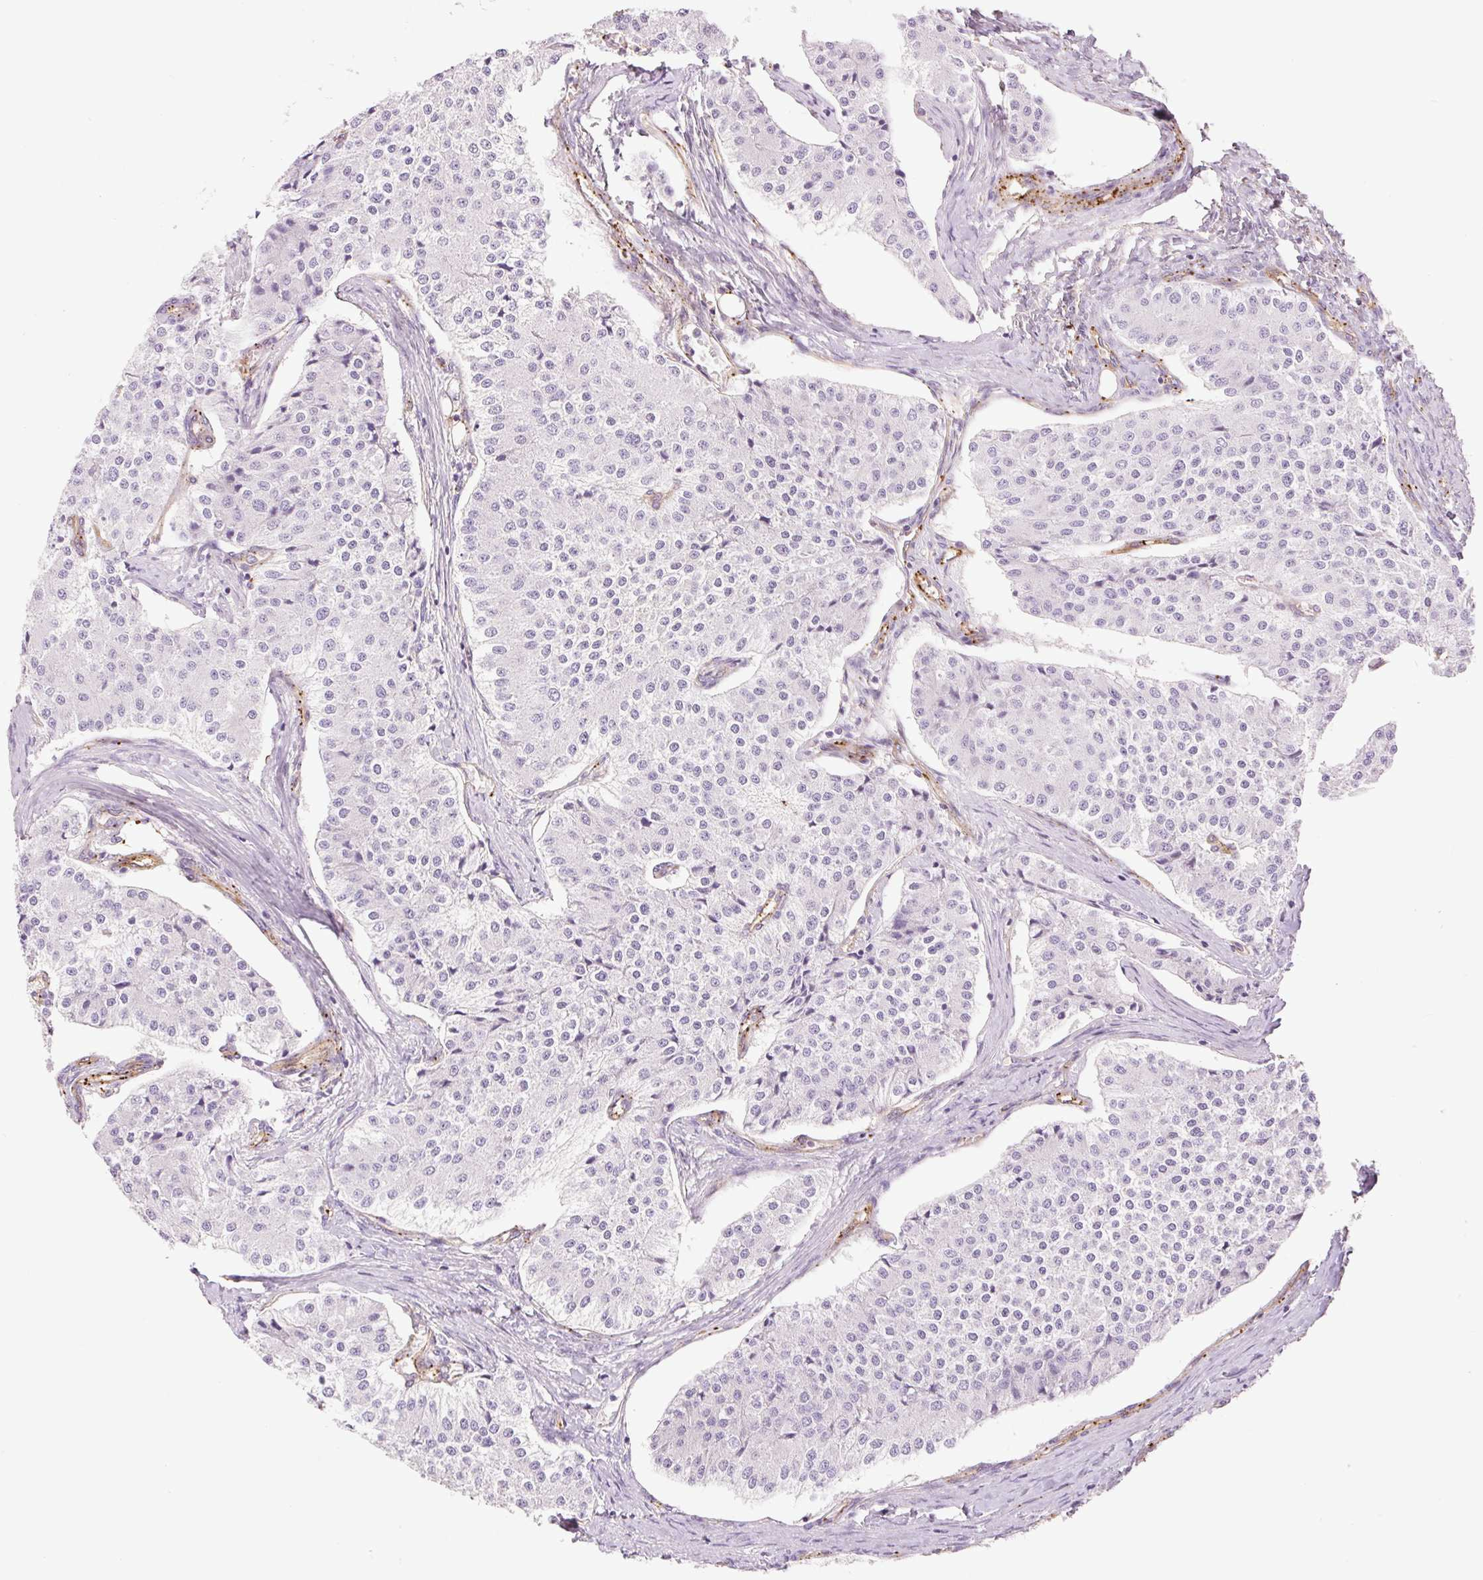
{"staining": {"intensity": "negative", "quantity": "none", "location": "none"}, "tissue": "carcinoid", "cell_type": "Tumor cells", "image_type": "cancer", "snomed": [{"axis": "morphology", "description": "Carcinoid, malignant, NOS"}, {"axis": "topography", "description": "Colon"}], "caption": "Immunohistochemistry (IHC) of carcinoid demonstrates no expression in tumor cells.", "gene": "EHD3", "patient": {"sex": "female", "age": 52}}